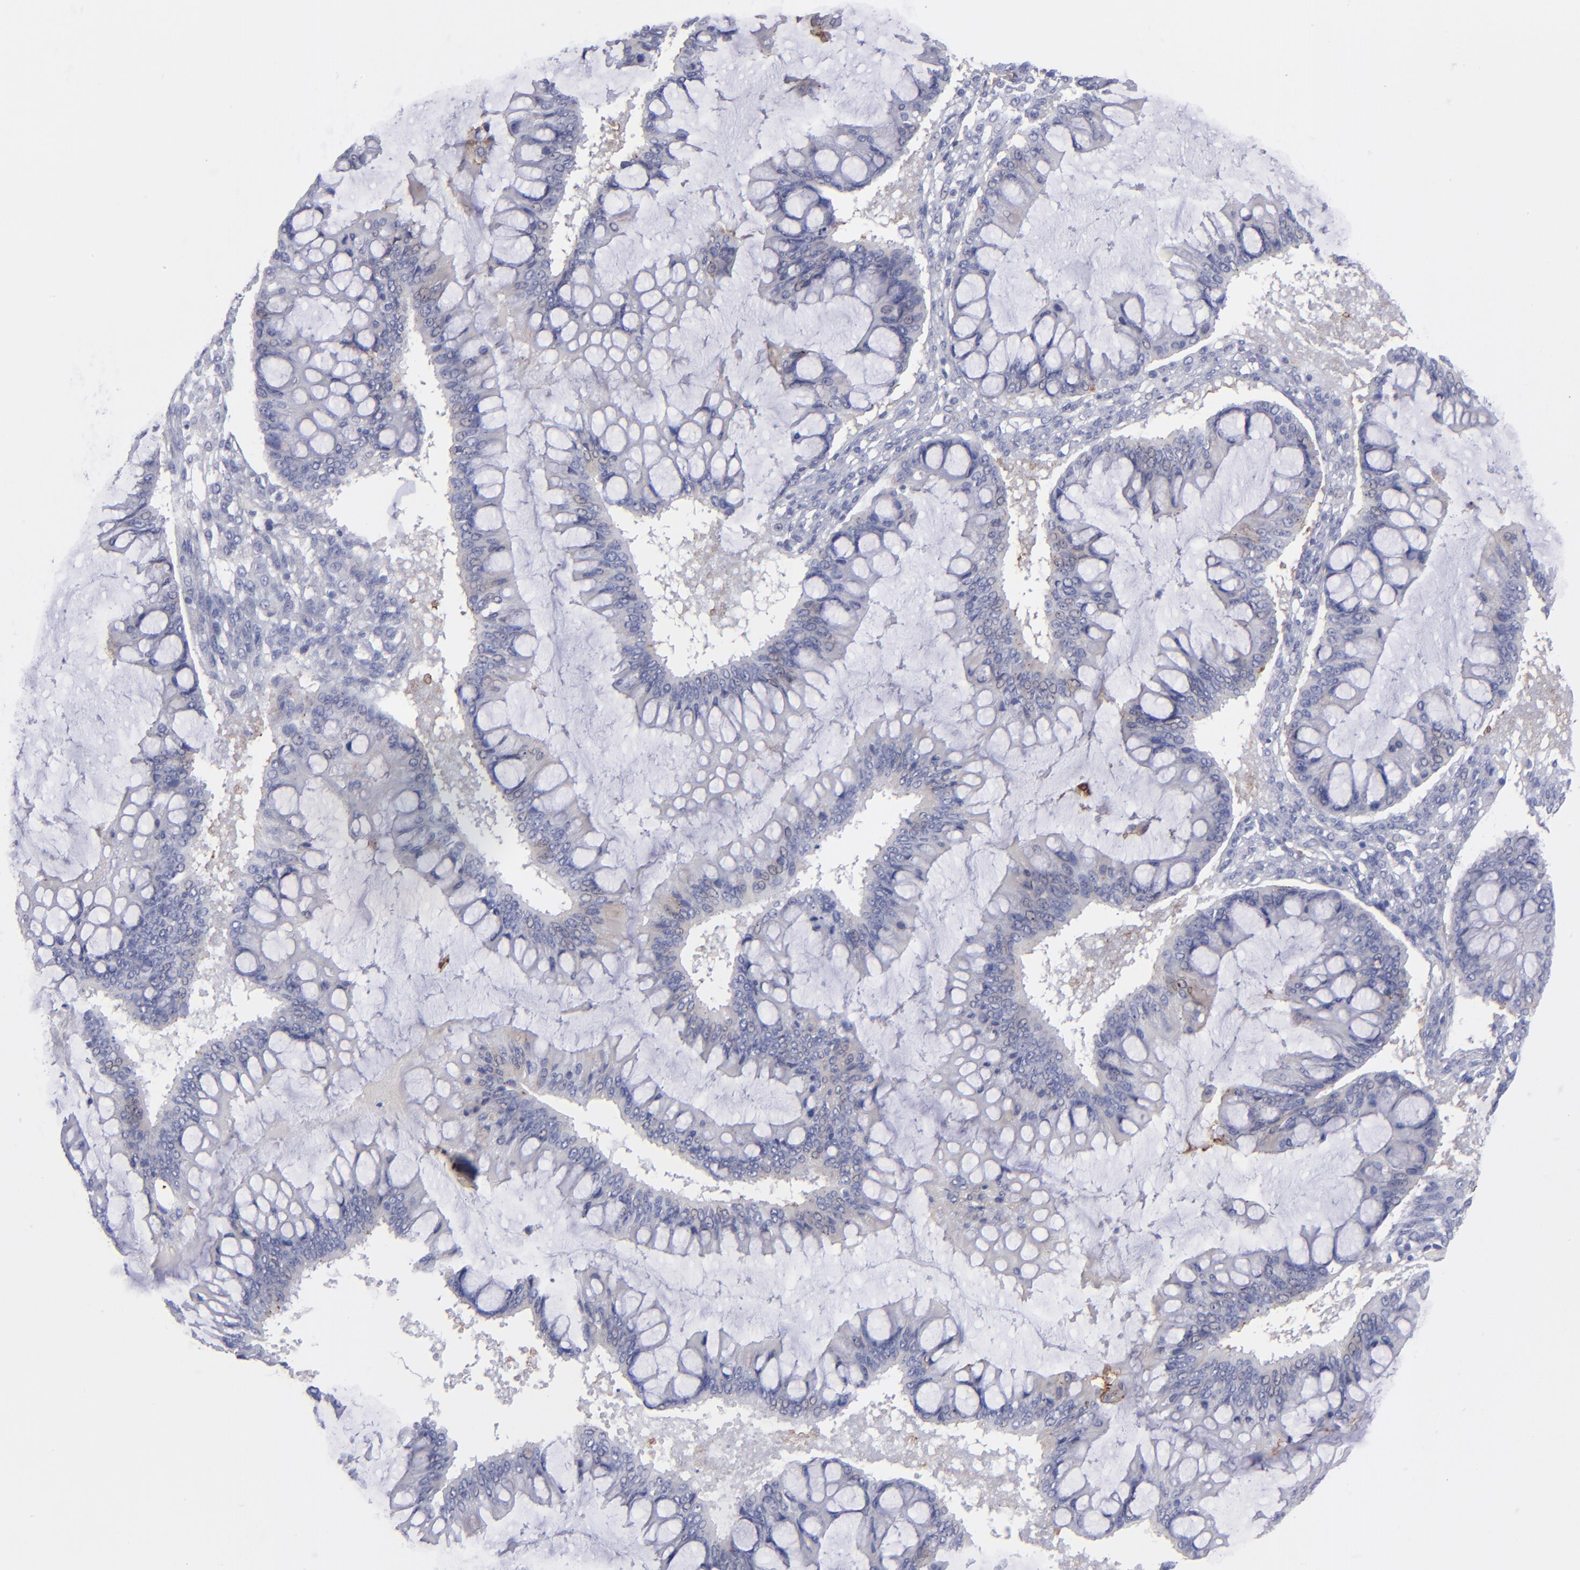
{"staining": {"intensity": "negative", "quantity": "none", "location": "none"}, "tissue": "ovarian cancer", "cell_type": "Tumor cells", "image_type": "cancer", "snomed": [{"axis": "morphology", "description": "Cystadenocarcinoma, mucinous, NOS"}, {"axis": "topography", "description": "Ovary"}], "caption": "IHC of human ovarian cancer exhibits no positivity in tumor cells.", "gene": "AHNAK2", "patient": {"sex": "female", "age": 73}}